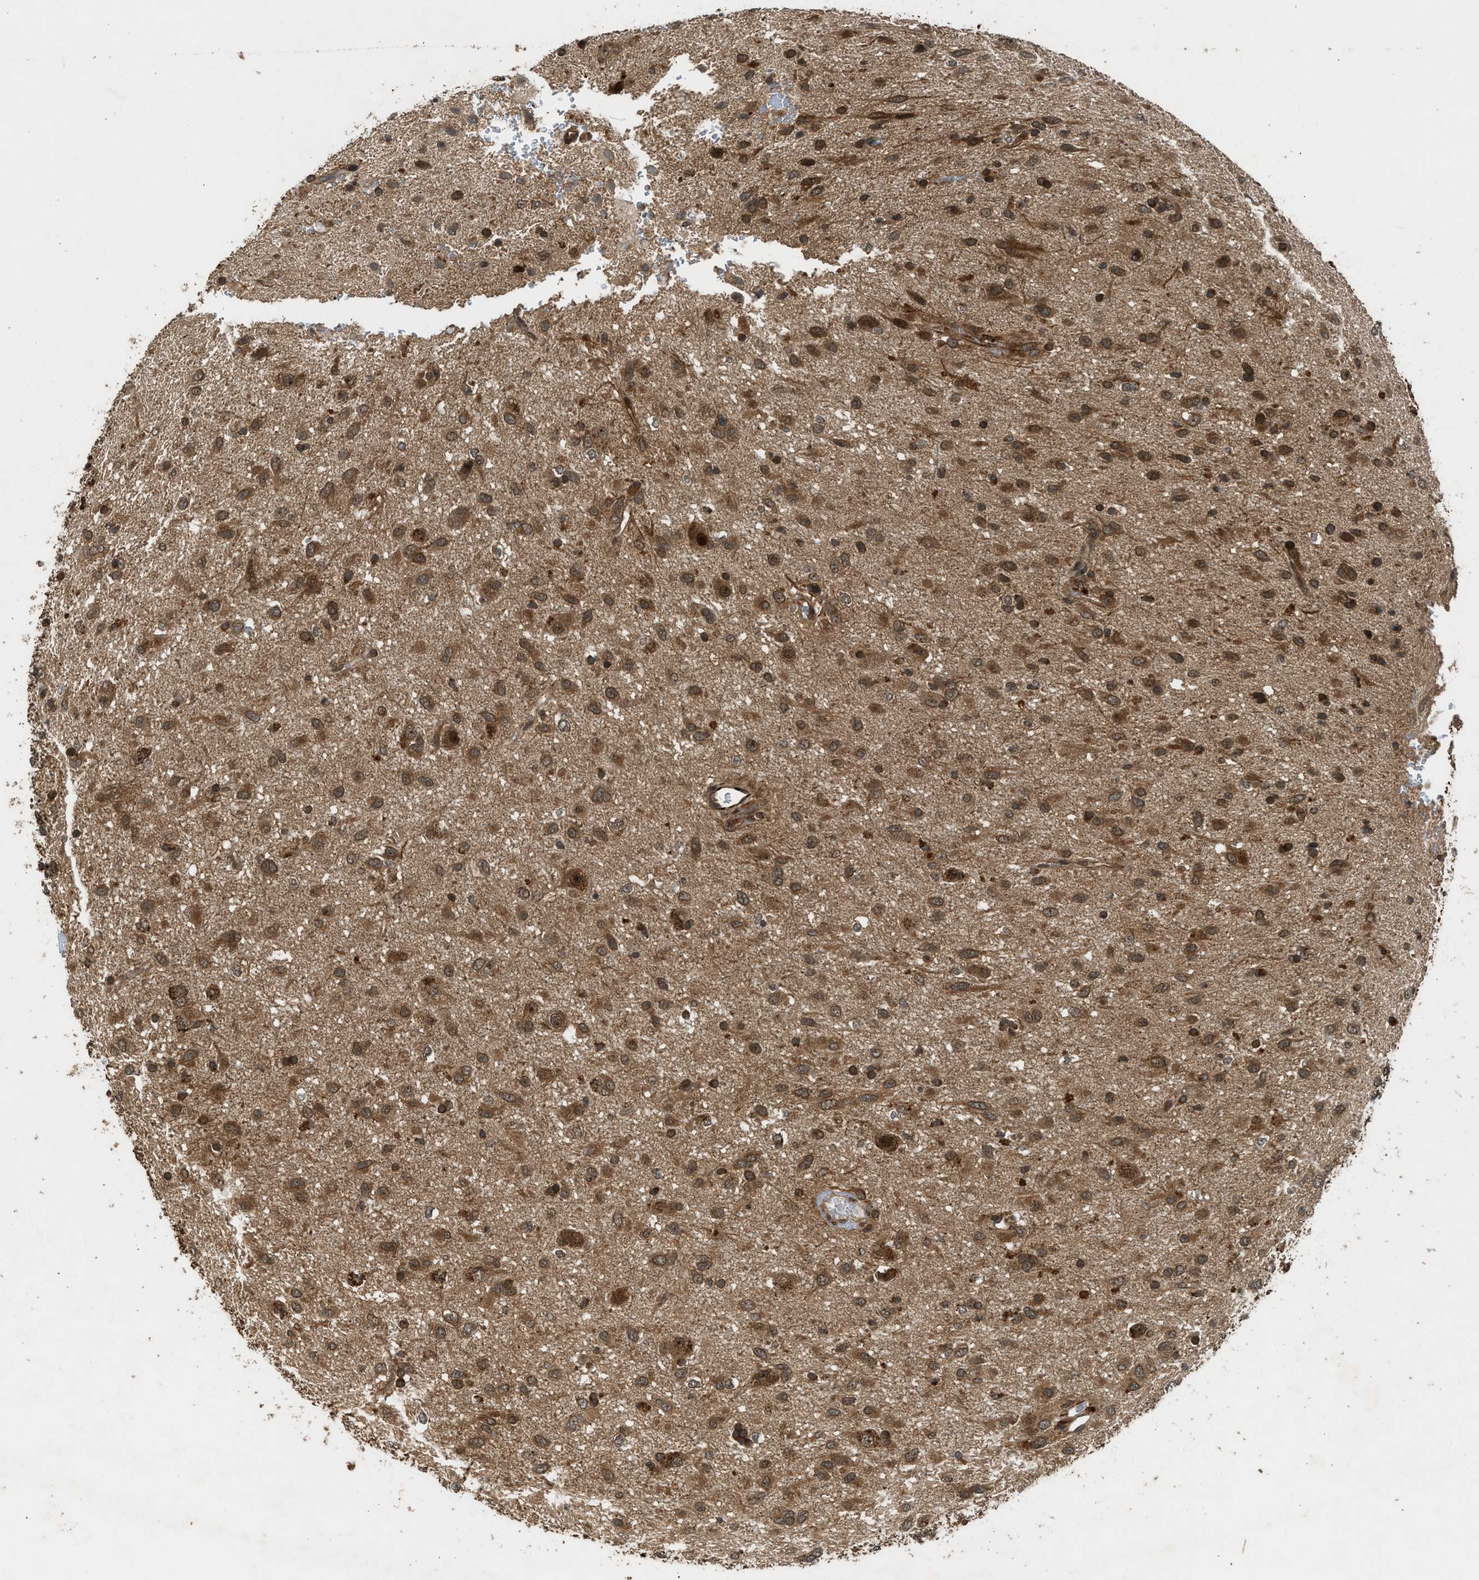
{"staining": {"intensity": "strong", "quantity": ">75%", "location": "cytoplasmic/membranous"}, "tissue": "glioma", "cell_type": "Tumor cells", "image_type": "cancer", "snomed": [{"axis": "morphology", "description": "Glioma, malignant, Low grade"}, {"axis": "topography", "description": "Brain"}], "caption": "About >75% of tumor cells in human low-grade glioma (malignant) exhibit strong cytoplasmic/membranous protein expression as visualized by brown immunohistochemical staining.", "gene": "TXNL1", "patient": {"sex": "male", "age": 77}}